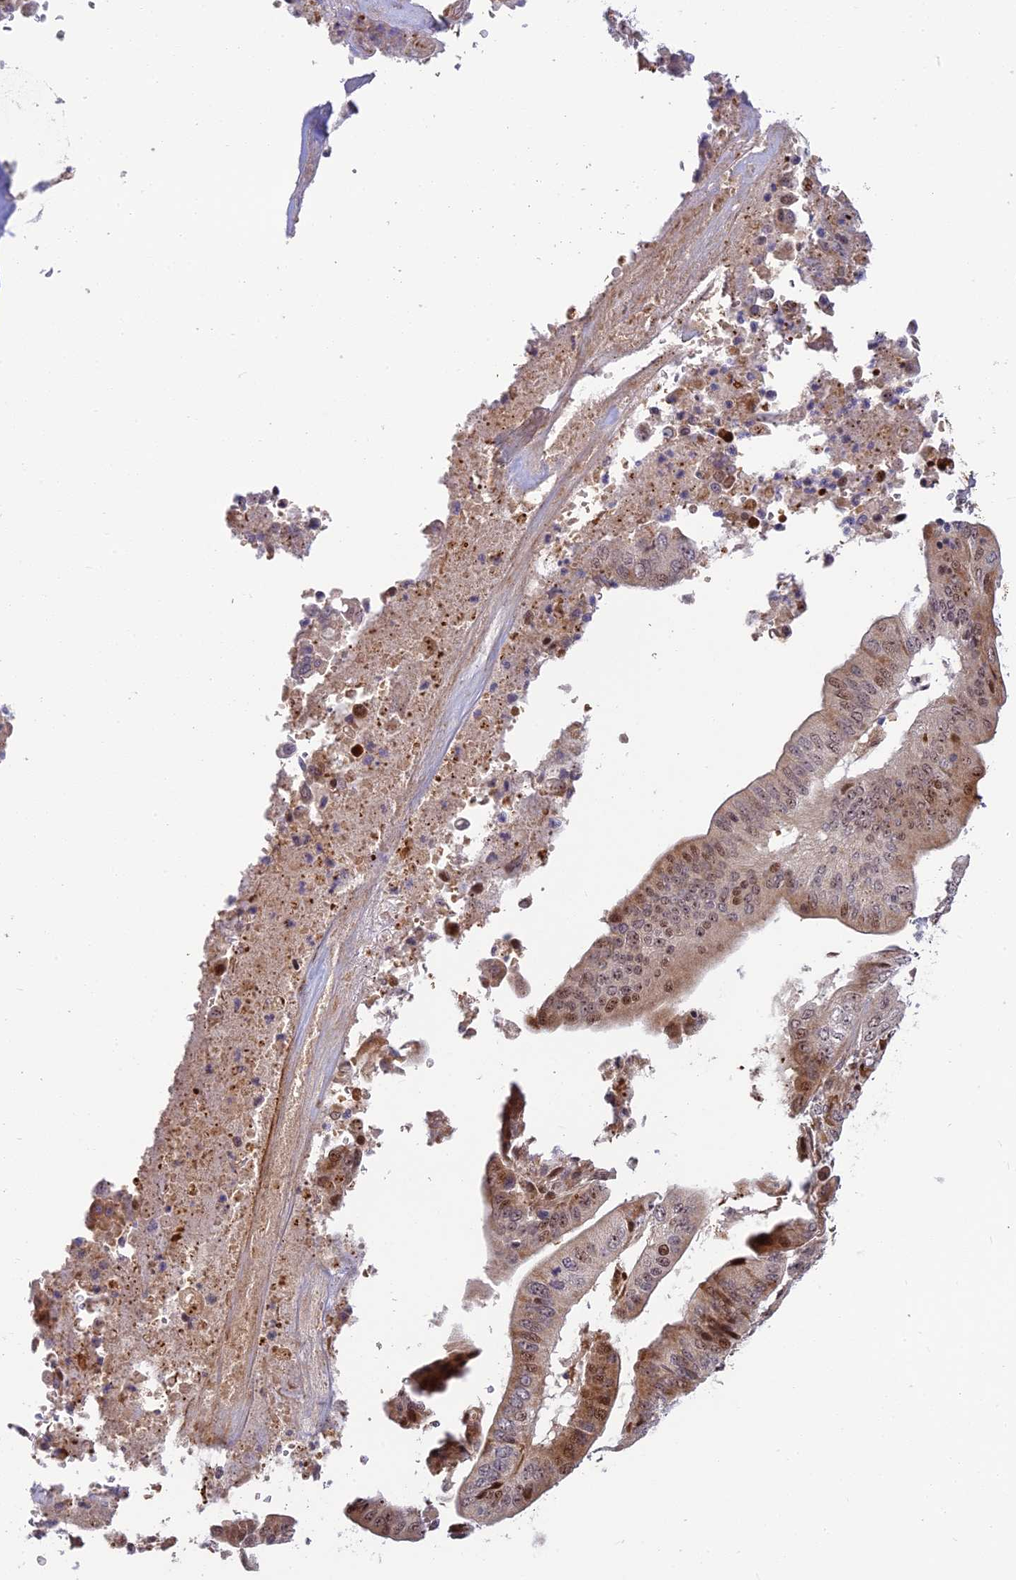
{"staining": {"intensity": "moderate", "quantity": ">75%", "location": "cytoplasmic/membranous,nuclear"}, "tissue": "pancreatic cancer", "cell_type": "Tumor cells", "image_type": "cancer", "snomed": [{"axis": "morphology", "description": "Adenocarcinoma, NOS"}, {"axis": "topography", "description": "Pancreas"}], "caption": "Protein expression by immunohistochemistry reveals moderate cytoplasmic/membranous and nuclear positivity in about >75% of tumor cells in adenocarcinoma (pancreatic).", "gene": "UFSP2", "patient": {"sex": "female", "age": 77}}